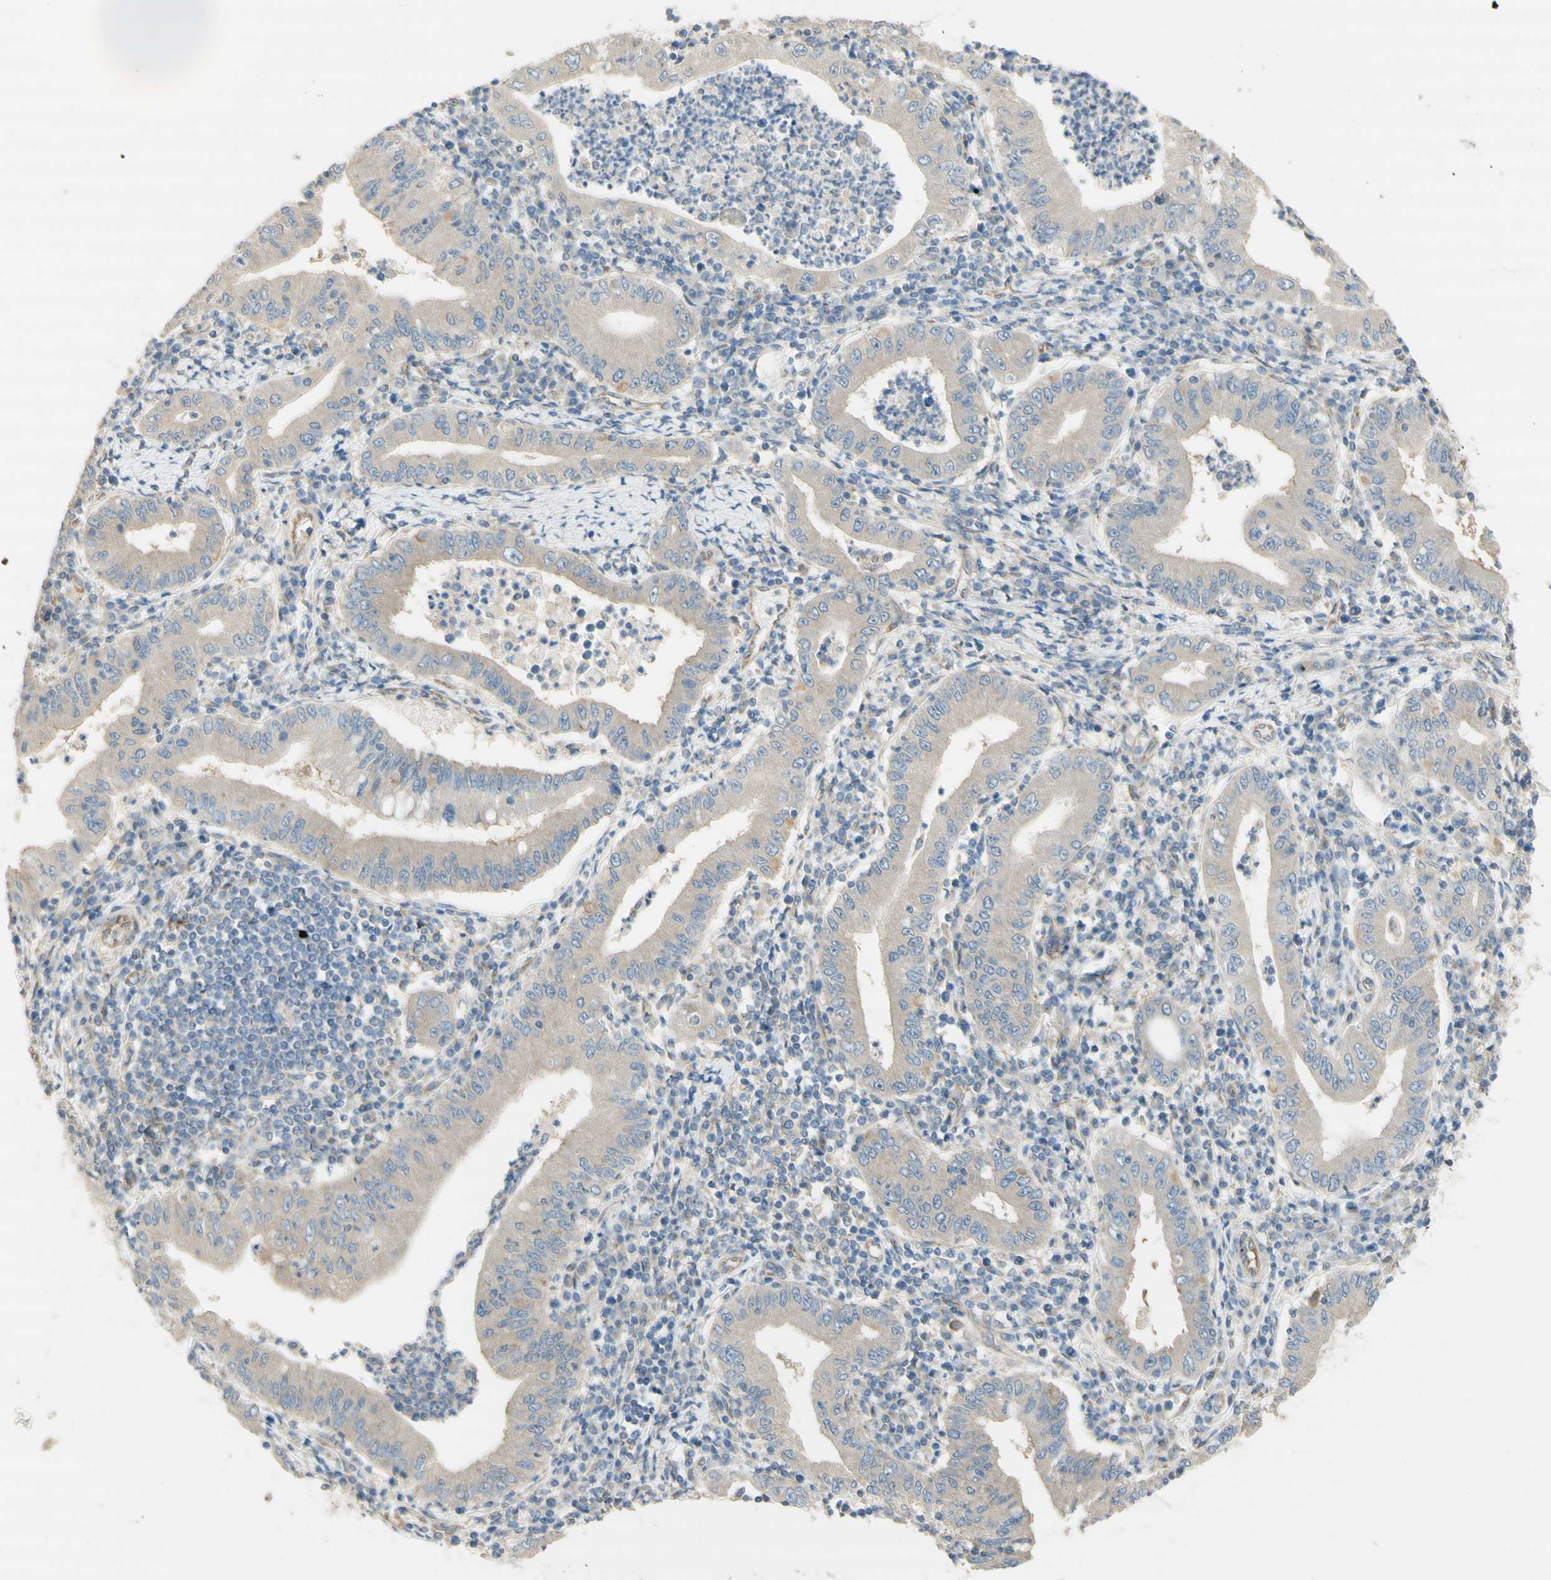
{"staining": {"intensity": "weak", "quantity": ">75%", "location": "cytoplasmic/membranous"}, "tissue": "stomach cancer", "cell_type": "Tumor cells", "image_type": "cancer", "snomed": [{"axis": "morphology", "description": "Normal tissue, NOS"}, {"axis": "morphology", "description": "Adenocarcinoma, NOS"}, {"axis": "topography", "description": "Esophagus"}, {"axis": "topography", "description": "Stomach, upper"}, {"axis": "topography", "description": "Peripheral nerve tissue"}], "caption": "Immunohistochemistry of human stomach cancer shows low levels of weak cytoplasmic/membranous positivity in about >75% of tumor cells. (DAB = brown stain, brightfield microscopy at high magnification).", "gene": "DYNC1H1", "patient": {"sex": "male", "age": 62}}